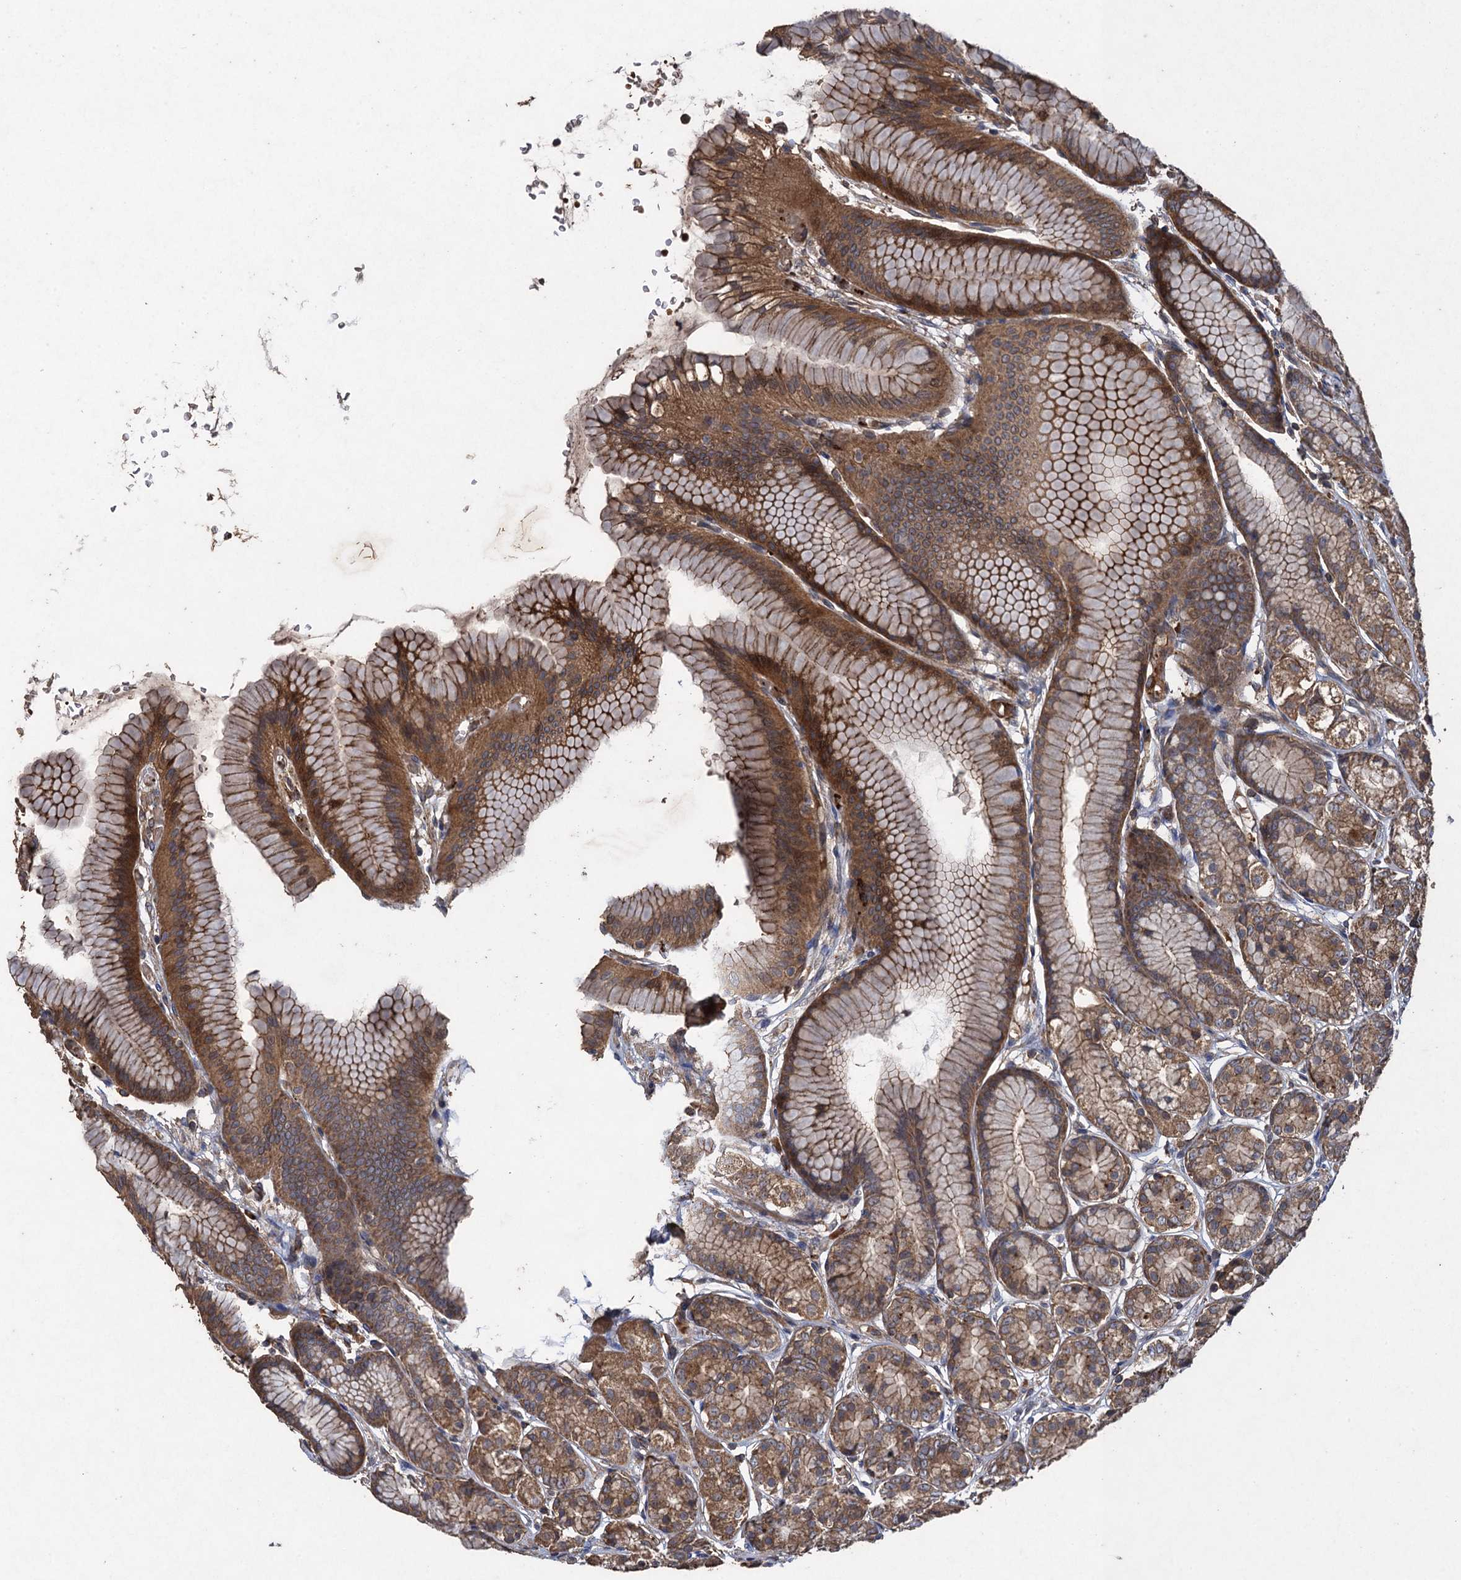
{"staining": {"intensity": "moderate", "quantity": ">75%", "location": "cytoplasmic/membranous"}, "tissue": "stomach", "cell_type": "Glandular cells", "image_type": "normal", "snomed": [{"axis": "morphology", "description": "Normal tissue, NOS"}, {"axis": "morphology", "description": "Adenocarcinoma, NOS"}, {"axis": "morphology", "description": "Adenocarcinoma, High grade"}, {"axis": "topography", "description": "Stomach, upper"}, {"axis": "topography", "description": "Stomach"}], "caption": "Immunohistochemical staining of normal stomach displays >75% levels of moderate cytoplasmic/membranous protein positivity in about >75% of glandular cells. (IHC, brightfield microscopy, high magnification).", "gene": "TXNDC11", "patient": {"sex": "female", "age": 65}}